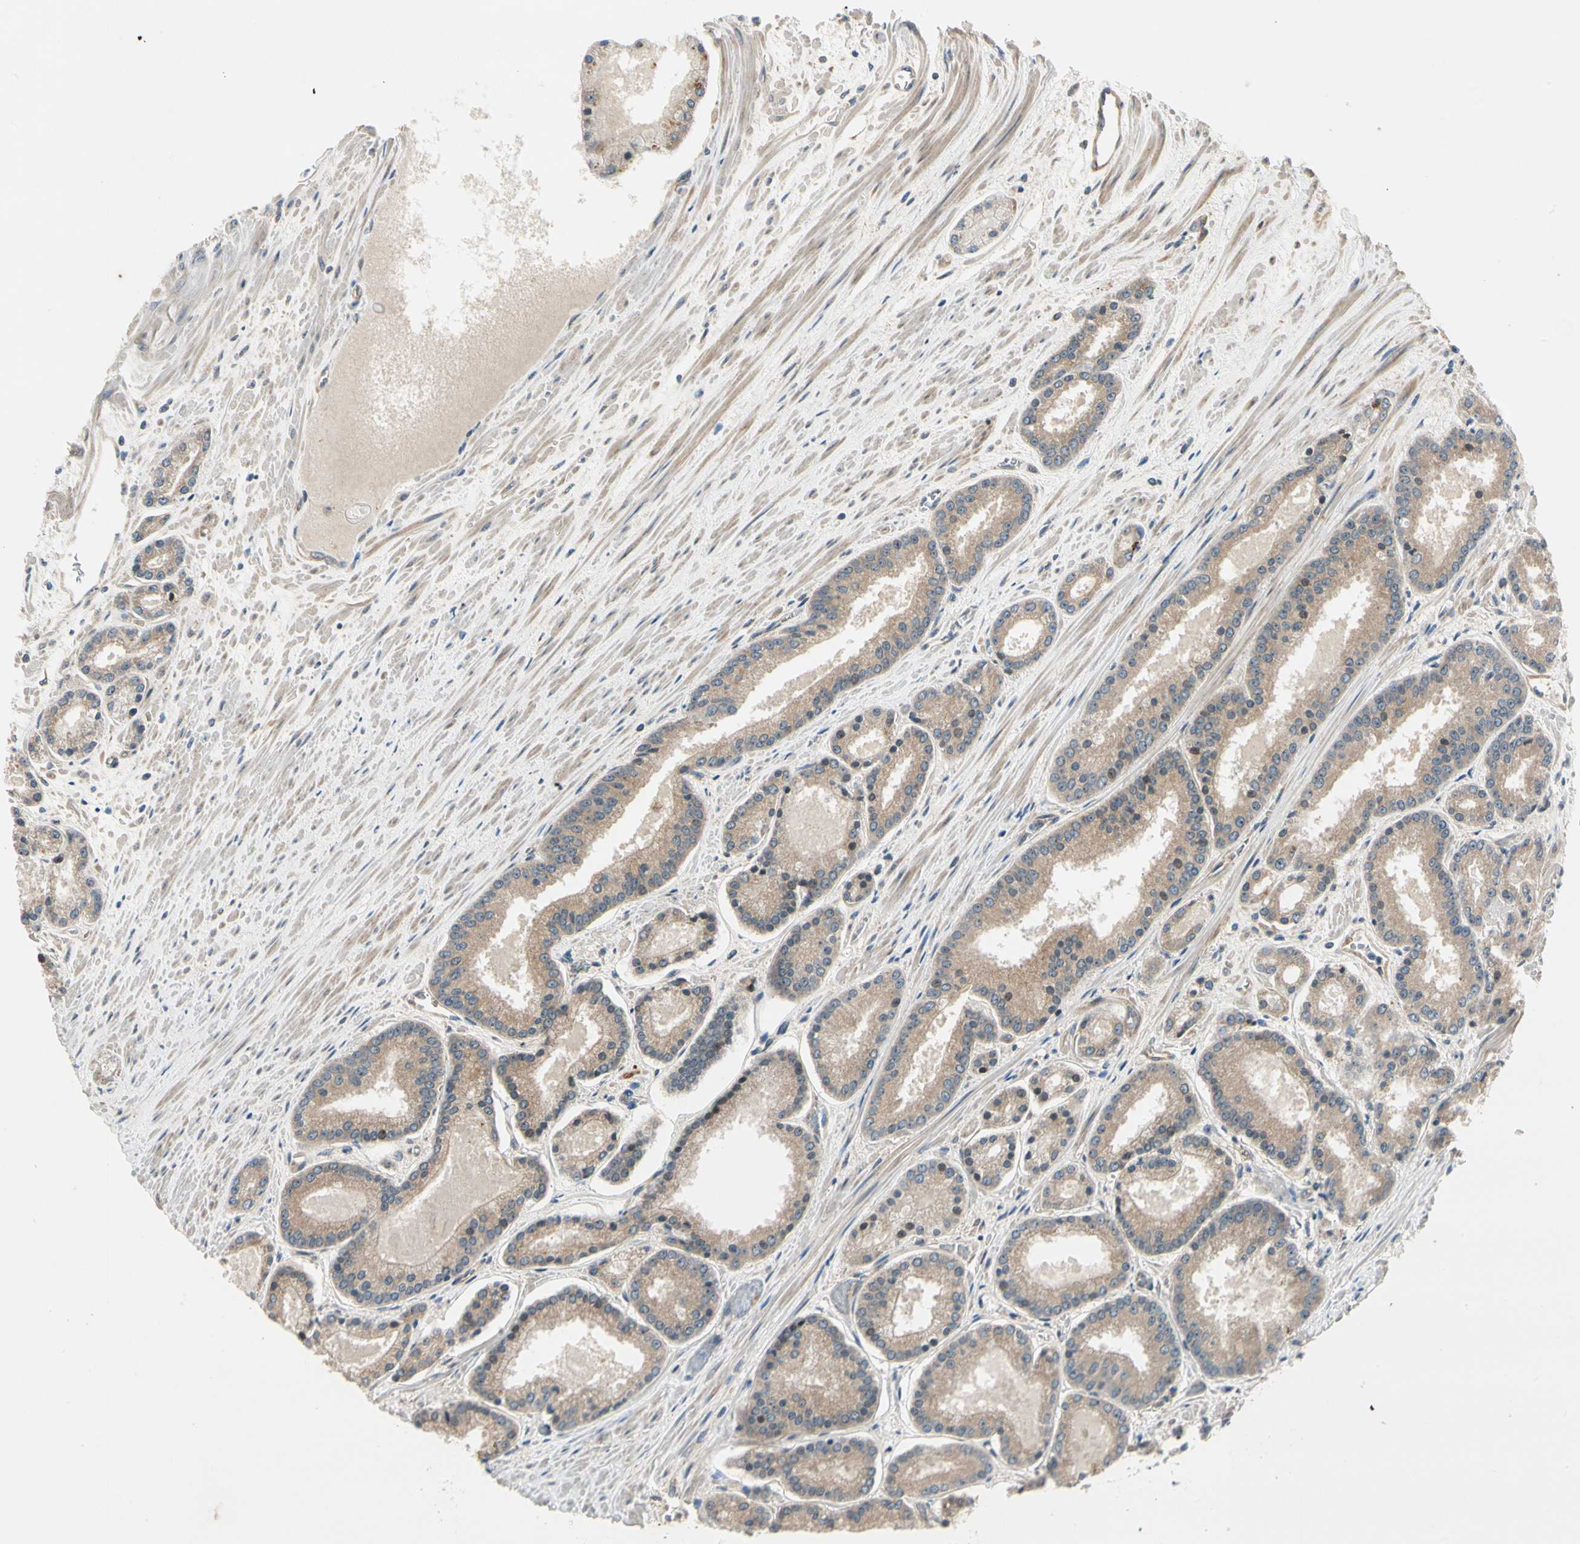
{"staining": {"intensity": "weak", "quantity": ">75%", "location": "cytoplasmic/membranous"}, "tissue": "prostate cancer", "cell_type": "Tumor cells", "image_type": "cancer", "snomed": [{"axis": "morphology", "description": "Adenocarcinoma, Low grade"}, {"axis": "topography", "description": "Prostate"}], "caption": "Human prostate cancer (low-grade adenocarcinoma) stained with a protein marker exhibits weak staining in tumor cells.", "gene": "ROCK2", "patient": {"sex": "male", "age": 59}}